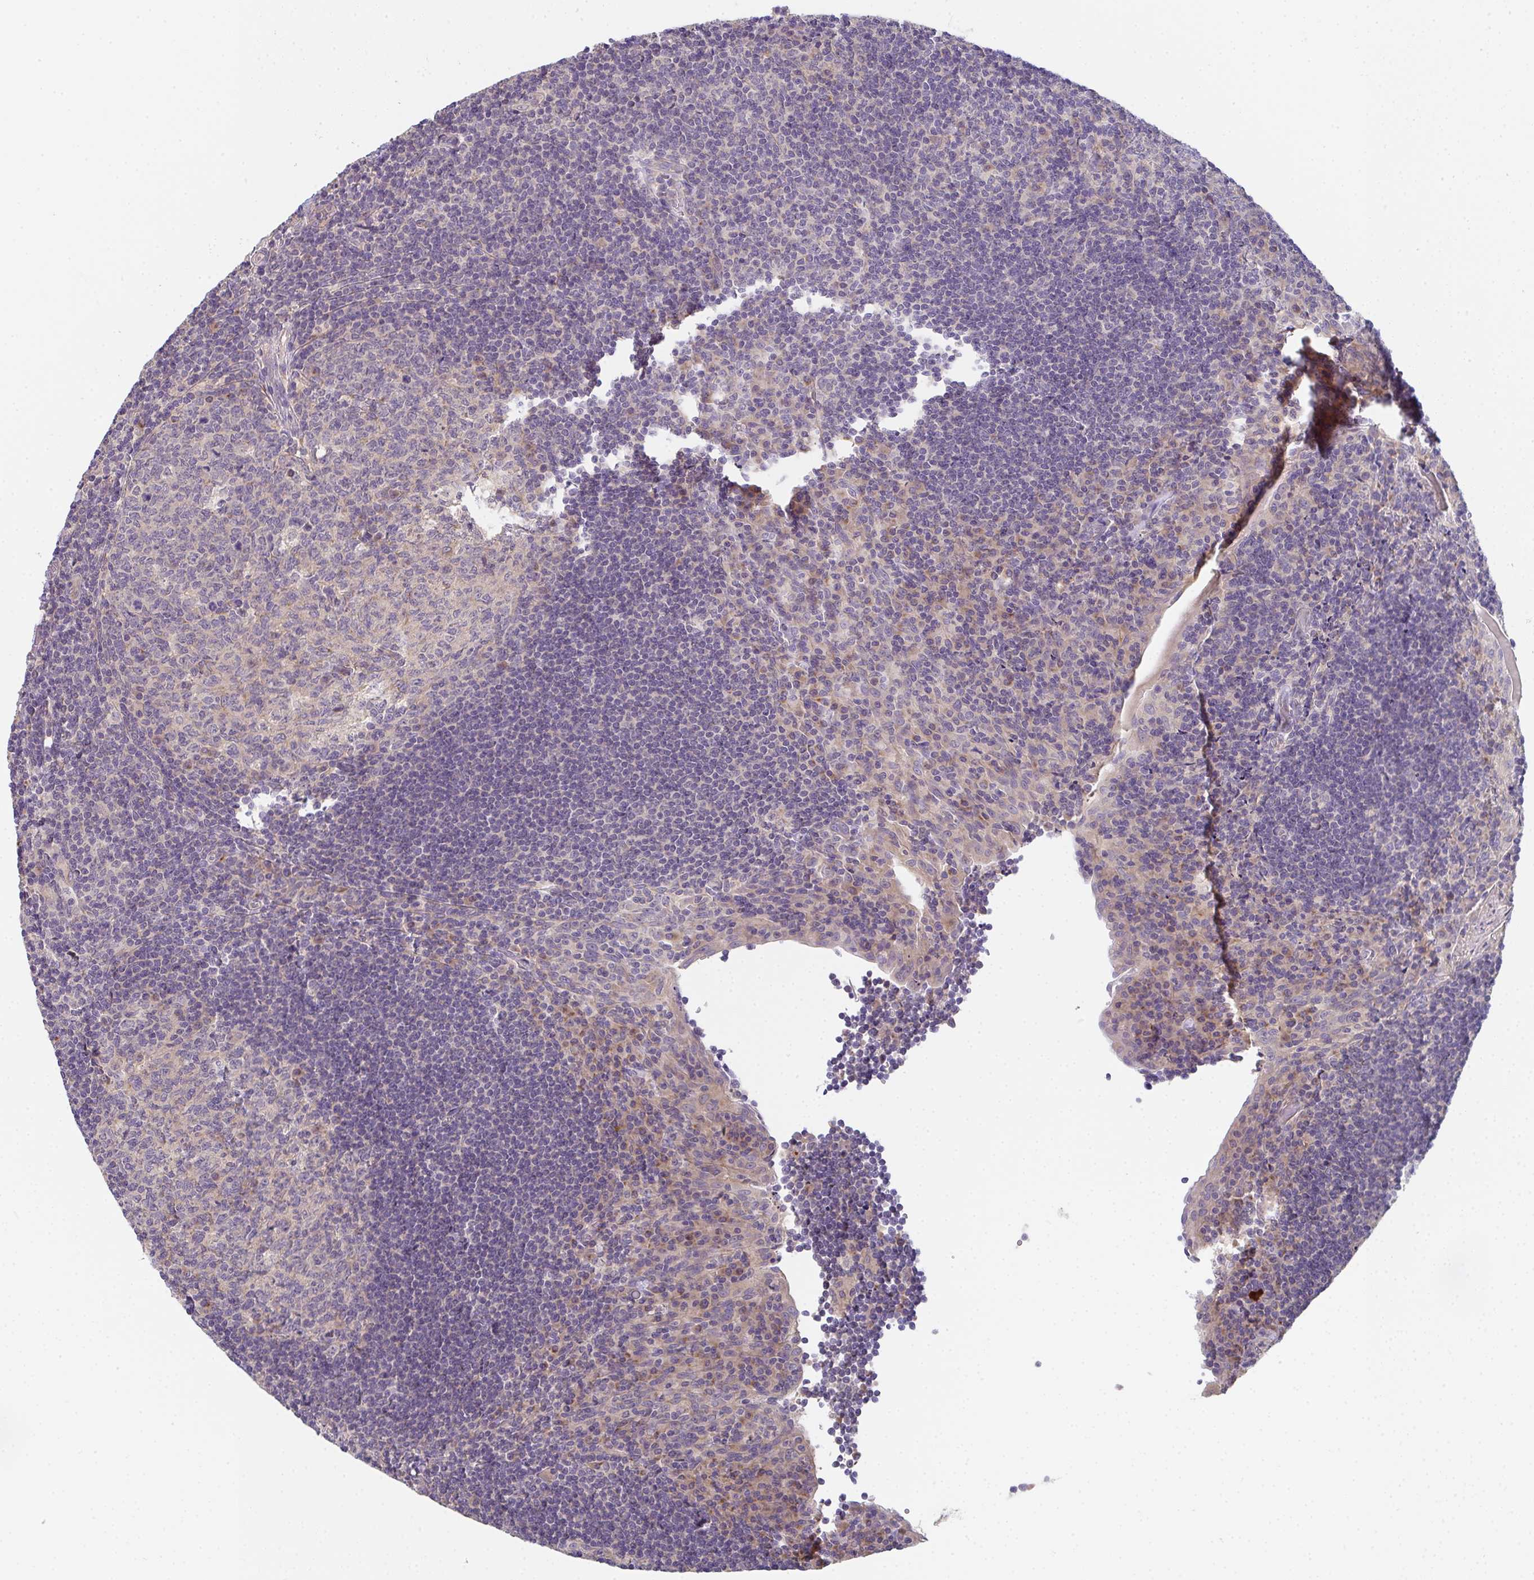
{"staining": {"intensity": "negative", "quantity": "none", "location": "none"}, "tissue": "tonsil", "cell_type": "Germinal center cells", "image_type": "normal", "snomed": [{"axis": "morphology", "description": "Normal tissue, NOS"}, {"axis": "topography", "description": "Tonsil"}], "caption": "High power microscopy histopathology image of an immunohistochemistry histopathology image of normal tonsil, revealing no significant positivity in germinal center cells. The staining was performed using DAB (3,3'-diaminobenzidine) to visualize the protein expression in brown, while the nuclei were stained in blue with hematoxylin (Magnification: 20x).", "gene": "TSPAN31", "patient": {"sex": "male", "age": 17}}